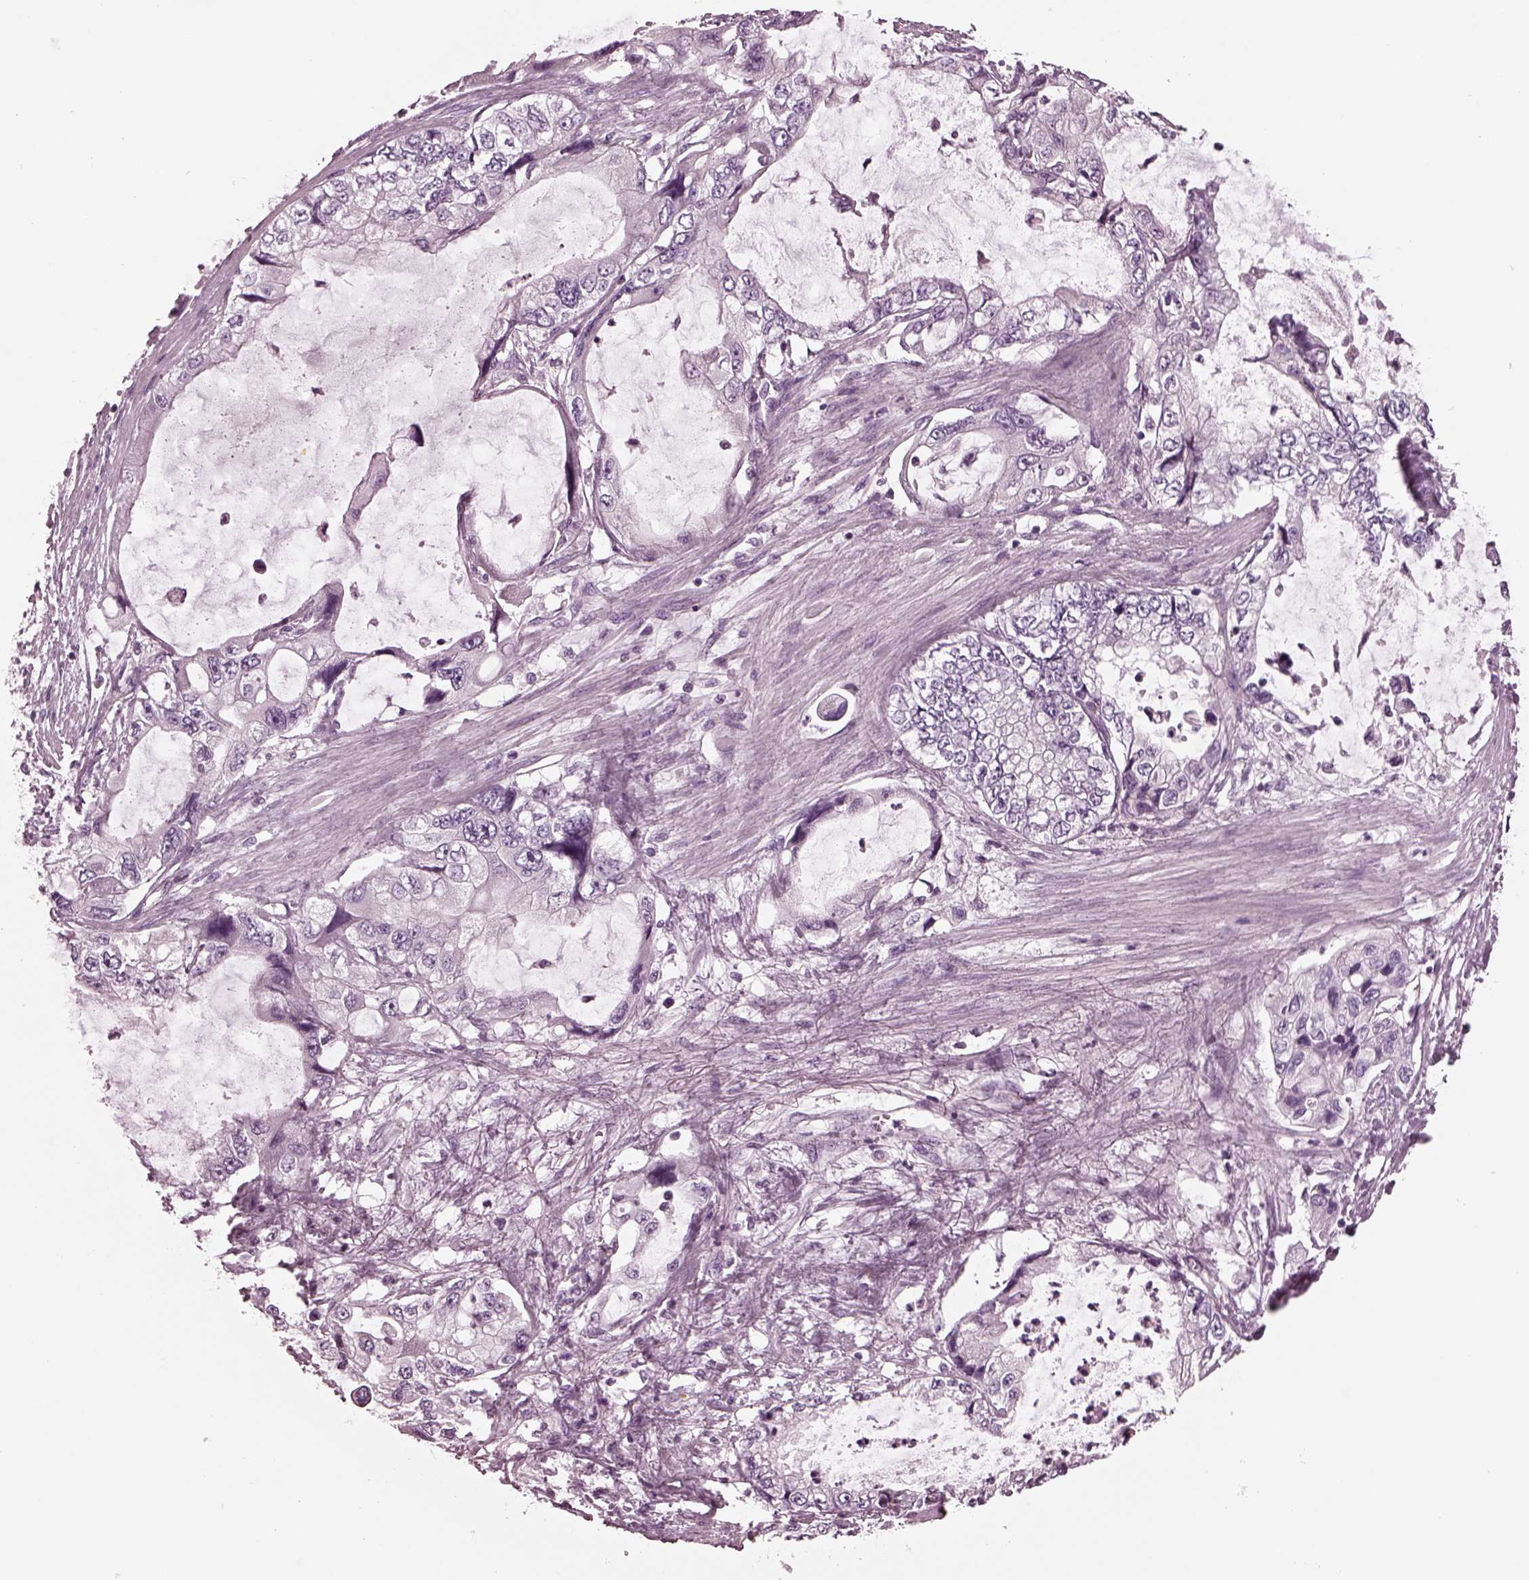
{"staining": {"intensity": "negative", "quantity": "none", "location": "none"}, "tissue": "stomach cancer", "cell_type": "Tumor cells", "image_type": "cancer", "snomed": [{"axis": "morphology", "description": "Adenocarcinoma, NOS"}, {"axis": "topography", "description": "Pancreas"}, {"axis": "topography", "description": "Stomach, upper"}, {"axis": "topography", "description": "Stomach"}], "caption": "Tumor cells are negative for brown protein staining in stomach cancer (adenocarcinoma).", "gene": "GDF11", "patient": {"sex": "male", "age": 77}}